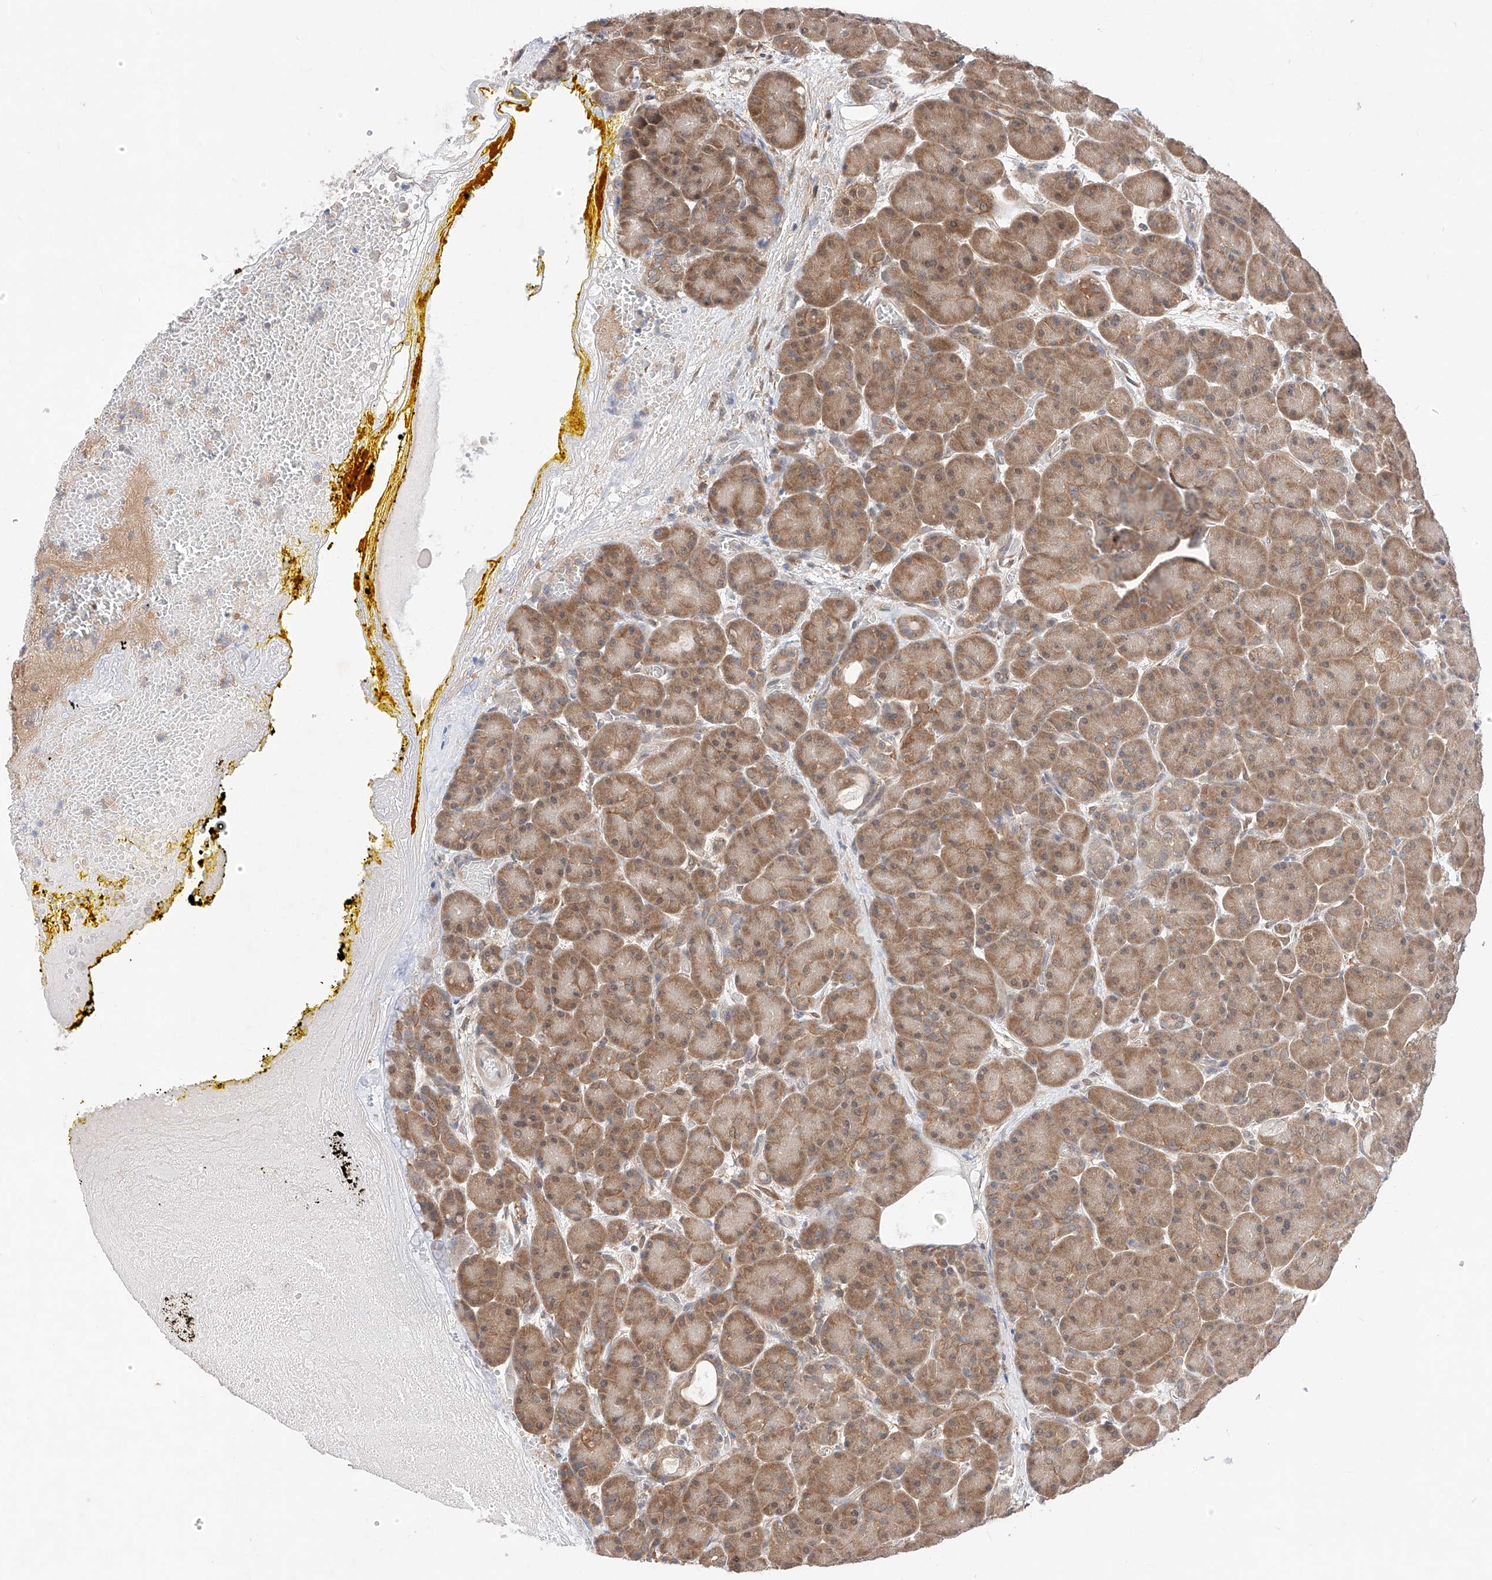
{"staining": {"intensity": "moderate", "quantity": ">75%", "location": "cytoplasmic/membranous"}, "tissue": "pancreas", "cell_type": "Exocrine glandular cells", "image_type": "normal", "snomed": [{"axis": "morphology", "description": "Normal tissue, NOS"}, {"axis": "topography", "description": "Pancreas"}], "caption": "Immunohistochemical staining of unremarkable pancreas shows >75% levels of moderate cytoplasmic/membranous protein positivity in about >75% of exocrine glandular cells.", "gene": "ZSCAN4", "patient": {"sex": "male", "age": 63}}